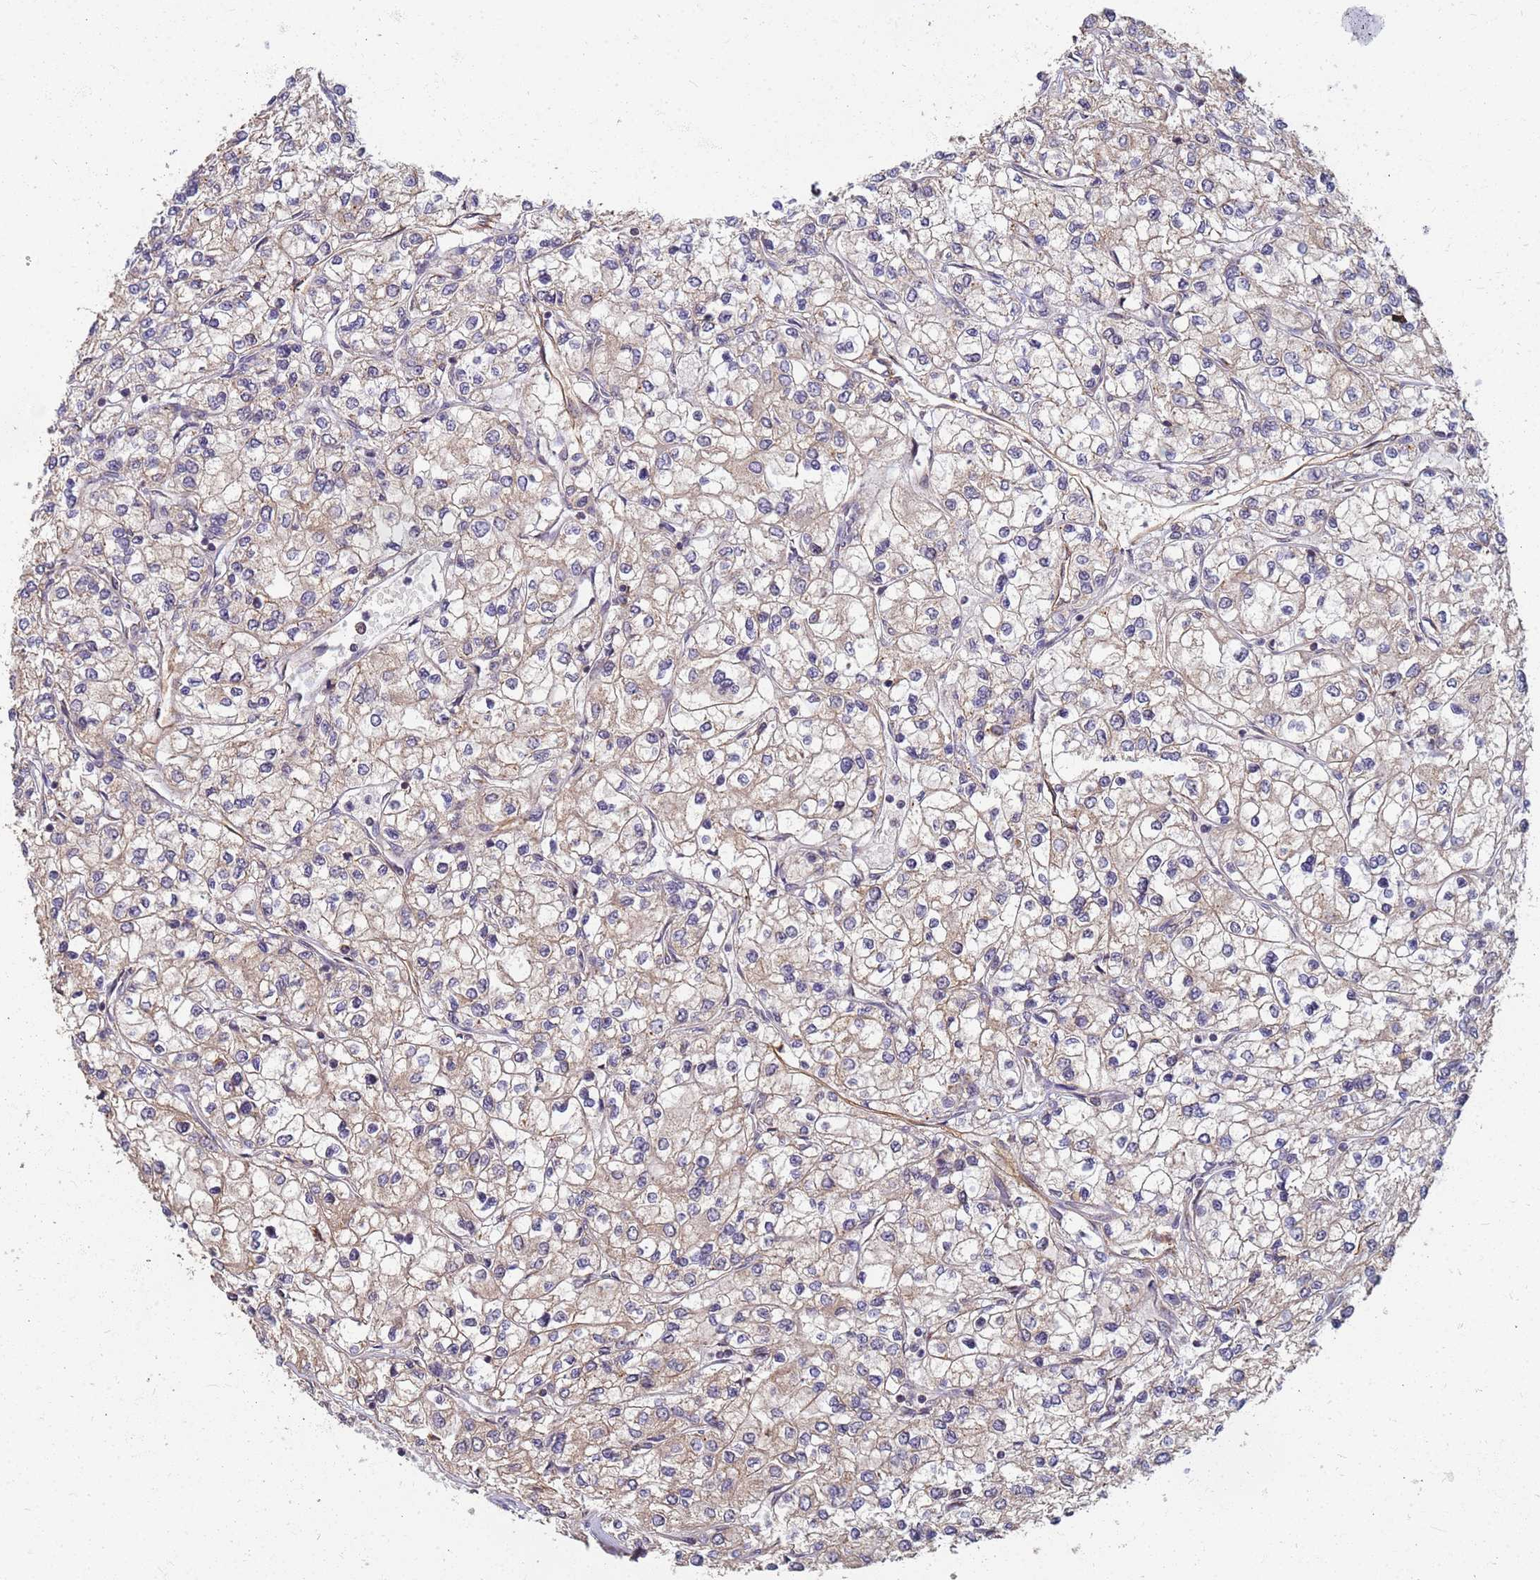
{"staining": {"intensity": "weak", "quantity": "25%-75%", "location": "cytoplasmic/membranous"}, "tissue": "renal cancer", "cell_type": "Tumor cells", "image_type": "cancer", "snomed": [{"axis": "morphology", "description": "Adenocarcinoma, NOS"}, {"axis": "topography", "description": "Kidney"}], "caption": "Brown immunohistochemical staining in human renal adenocarcinoma displays weak cytoplasmic/membranous positivity in approximately 25%-75% of tumor cells.", "gene": "ITGB4", "patient": {"sex": "male", "age": 80}}